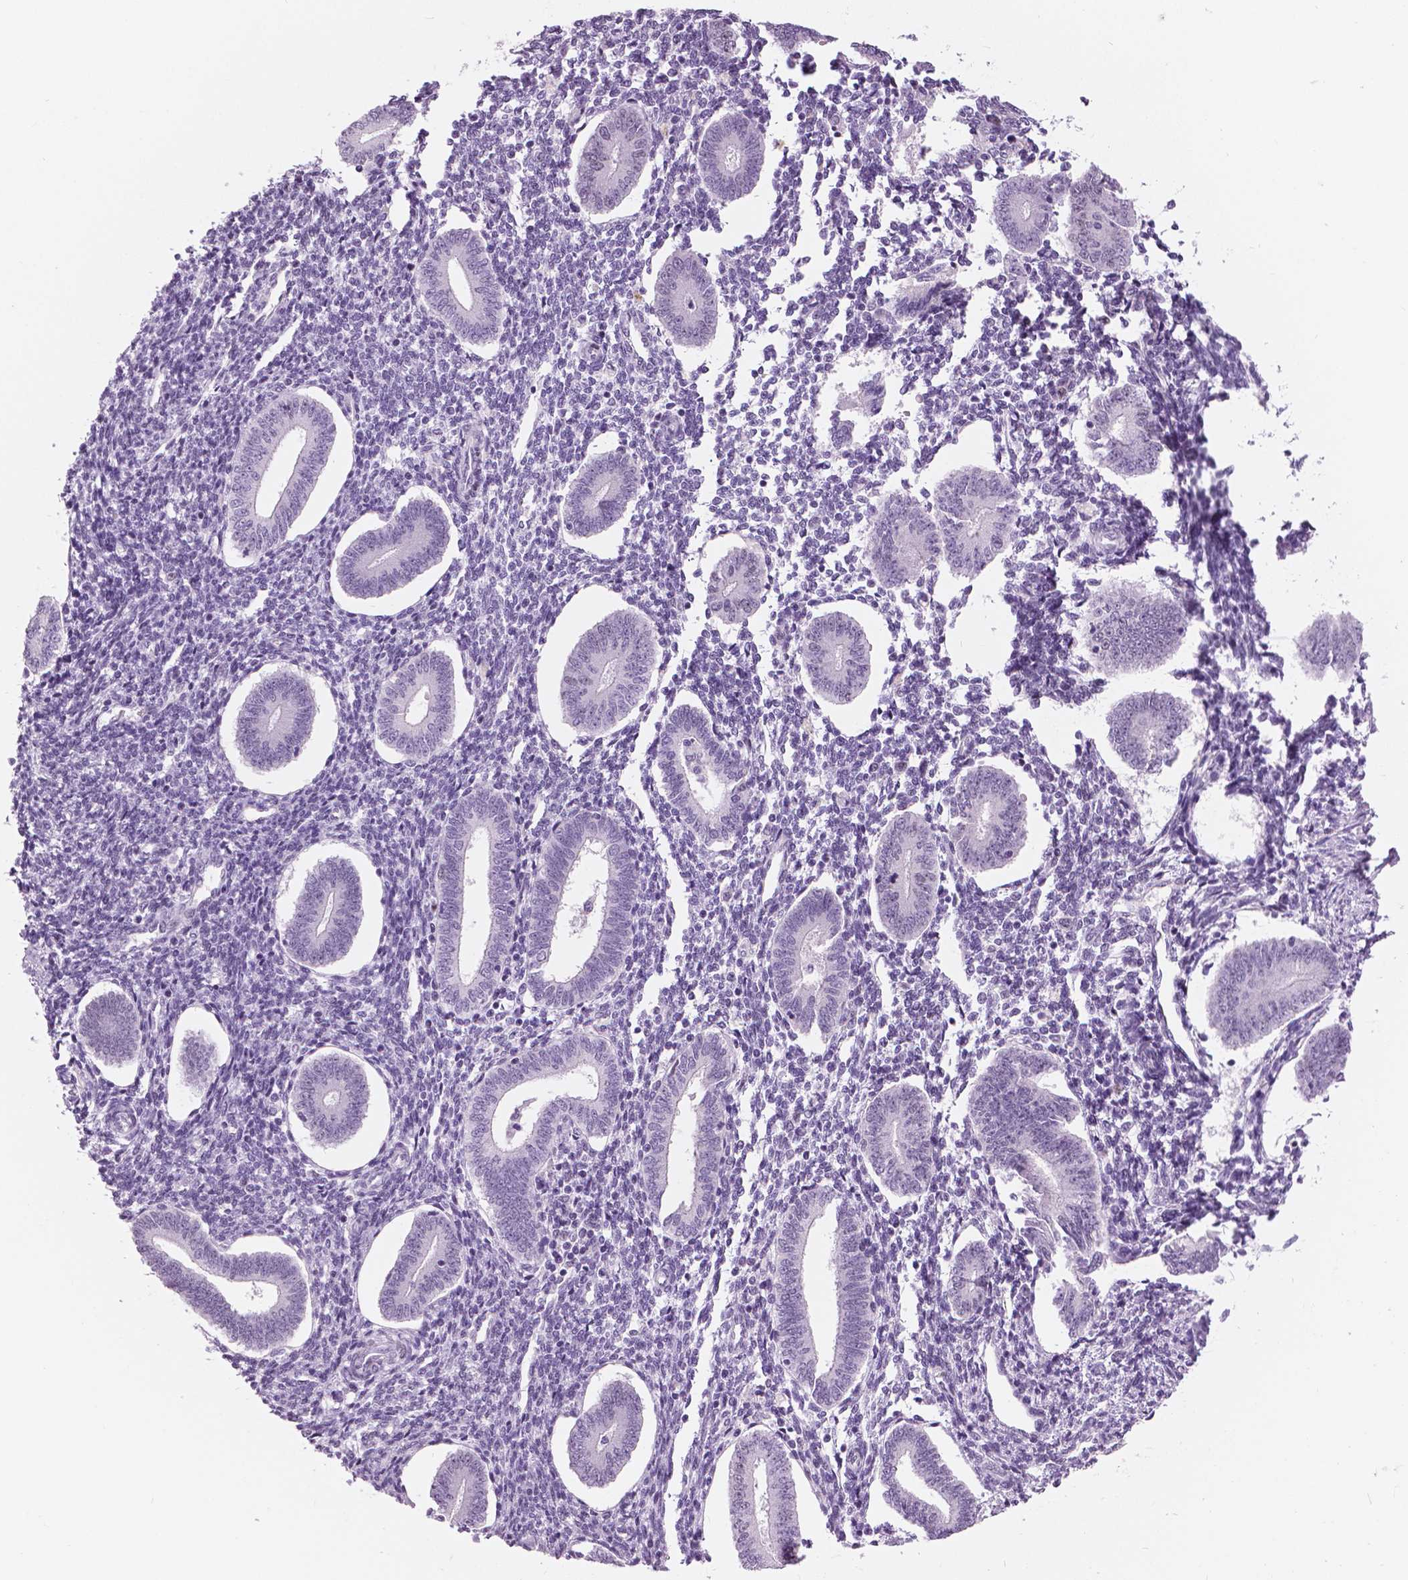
{"staining": {"intensity": "negative", "quantity": "none", "location": "none"}, "tissue": "endometrium", "cell_type": "Cells in endometrial stroma", "image_type": "normal", "snomed": [{"axis": "morphology", "description": "Normal tissue, NOS"}, {"axis": "topography", "description": "Endometrium"}], "caption": "IHC histopathology image of unremarkable endometrium stained for a protein (brown), which displays no positivity in cells in endometrial stroma. (IHC, brightfield microscopy, high magnification).", "gene": "SFTPD", "patient": {"sex": "female", "age": 40}}